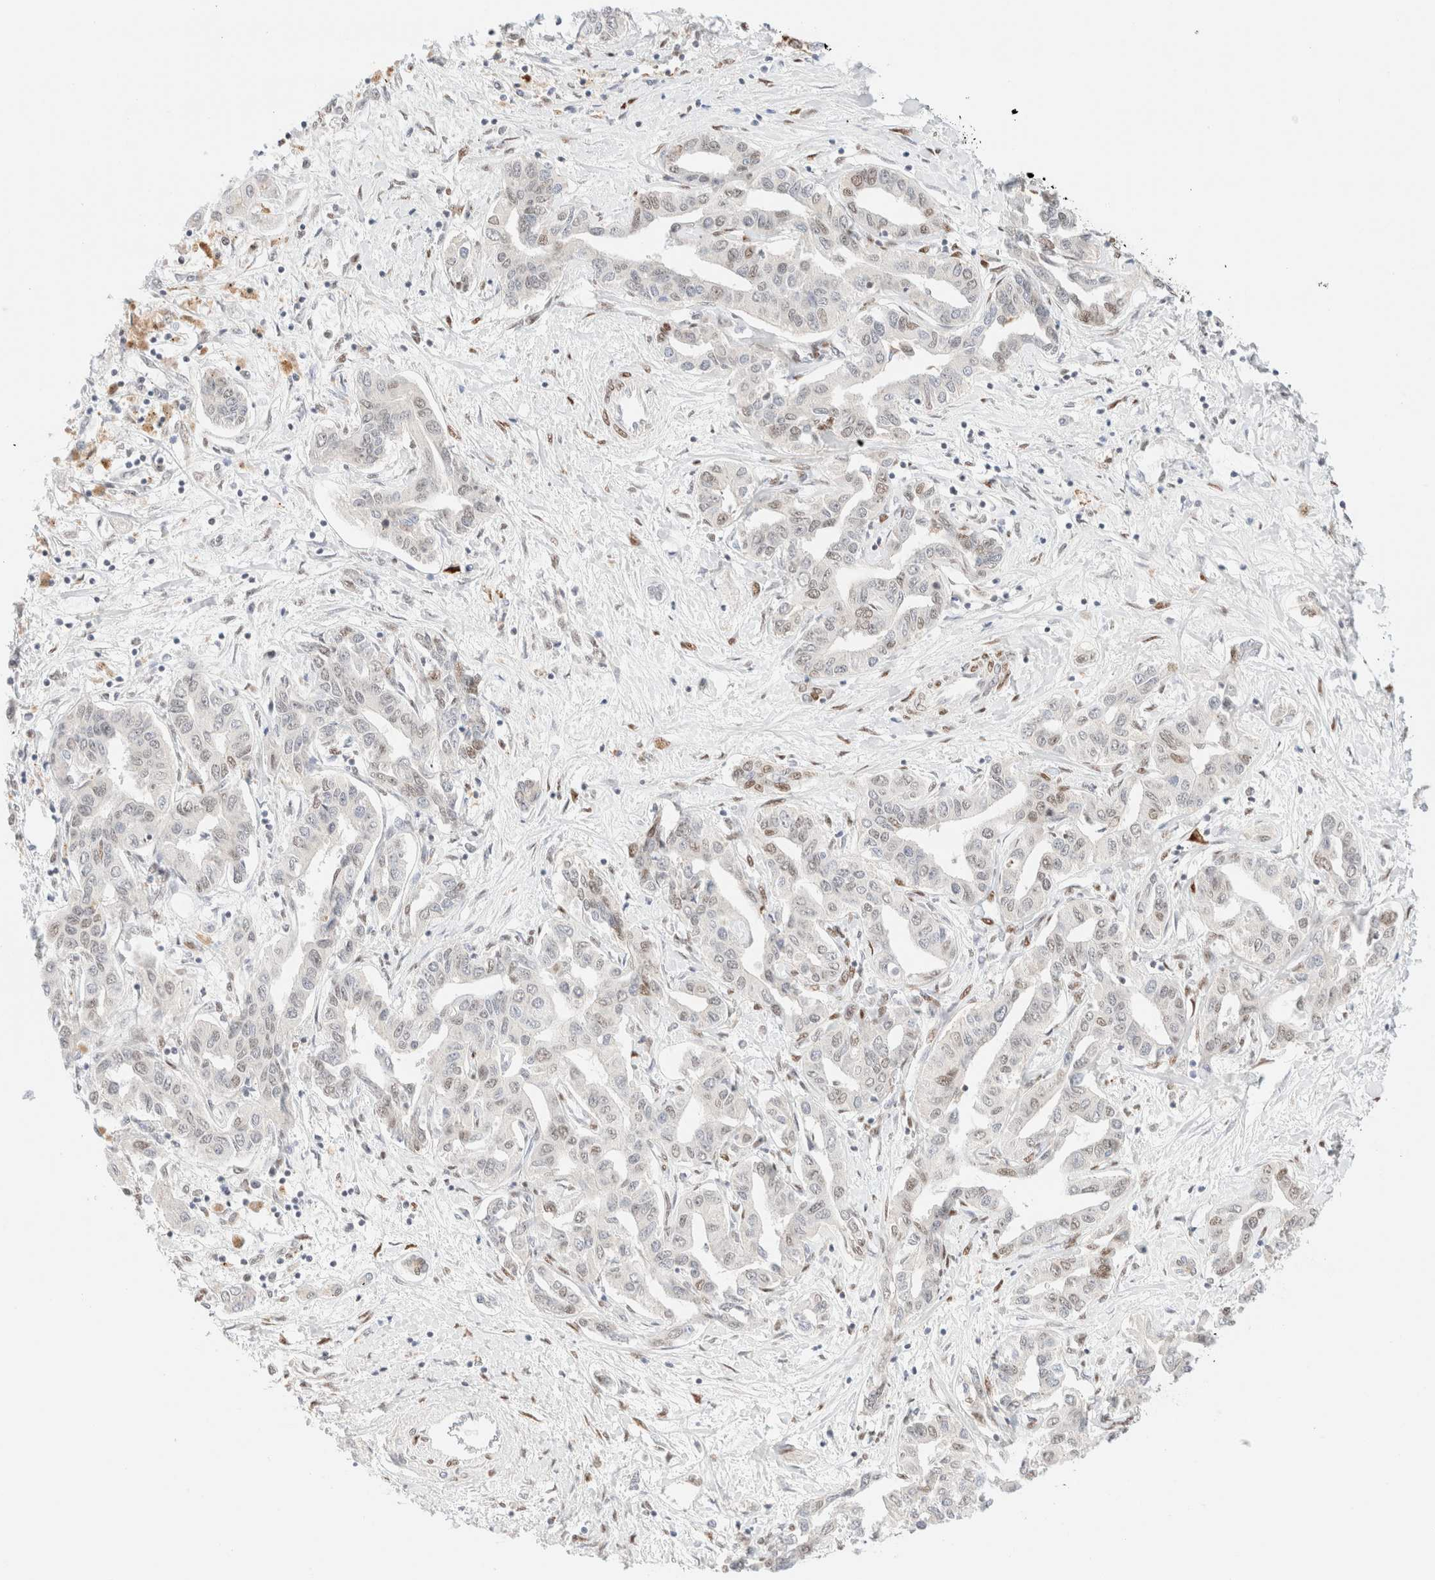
{"staining": {"intensity": "weak", "quantity": "<25%", "location": "nuclear"}, "tissue": "liver cancer", "cell_type": "Tumor cells", "image_type": "cancer", "snomed": [{"axis": "morphology", "description": "Cholangiocarcinoma"}, {"axis": "topography", "description": "Liver"}], "caption": "Image shows no significant protein staining in tumor cells of liver cancer. (DAB (3,3'-diaminobenzidine) immunohistochemistry visualized using brightfield microscopy, high magnification).", "gene": "CIC", "patient": {"sex": "male", "age": 59}}